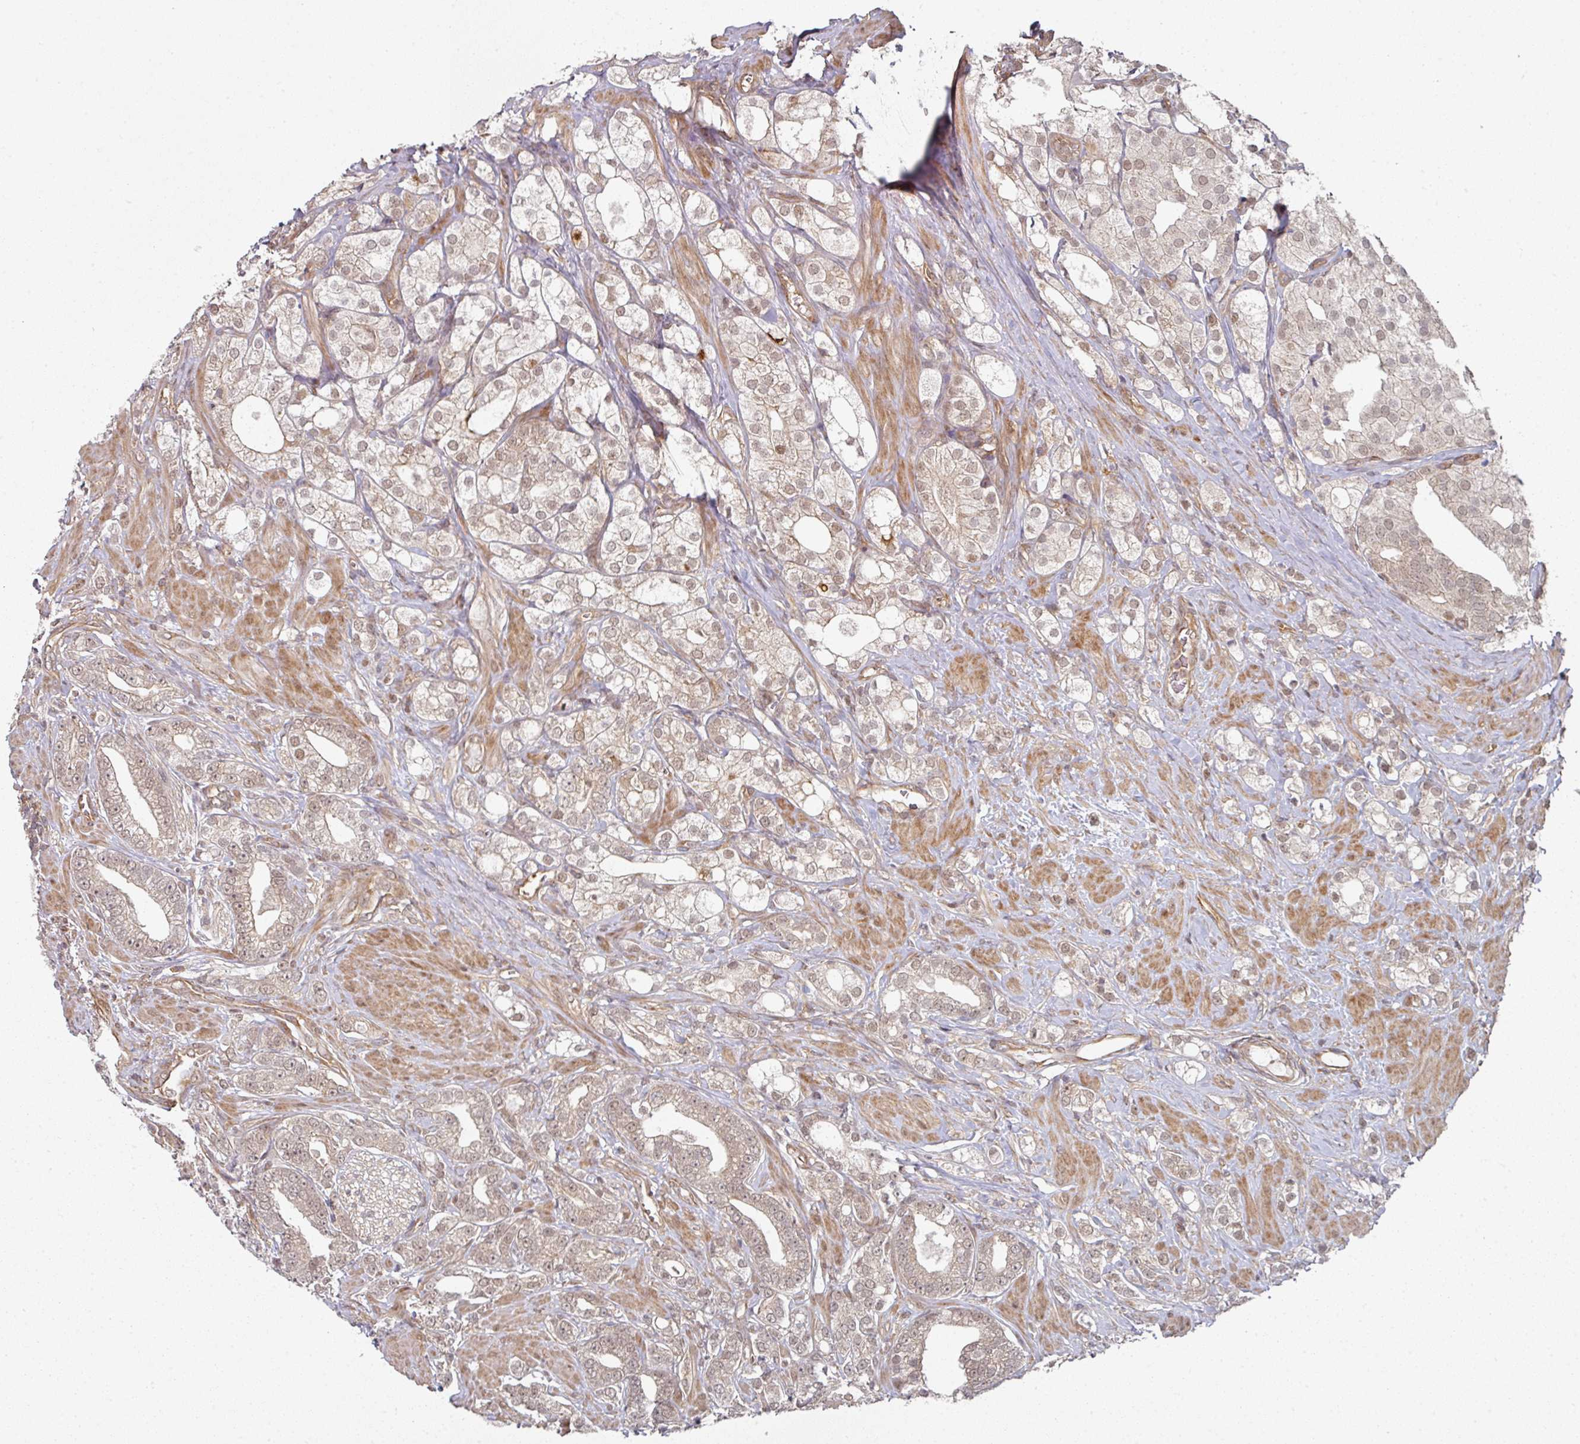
{"staining": {"intensity": "weak", "quantity": ">75%", "location": "cytoplasmic/membranous,nuclear"}, "tissue": "prostate cancer", "cell_type": "Tumor cells", "image_type": "cancer", "snomed": [{"axis": "morphology", "description": "Adenocarcinoma, High grade"}, {"axis": "topography", "description": "Prostate"}], "caption": "High-grade adenocarcinoma (prostate) tissue shows weak cytoplasmic/membranous and nuclear positivity in approximately >75% of tumor cells, visualized by immunohistochemistry.", "gene": "PSME3IP1", "patient": {"sex": "male", "age": 50}}